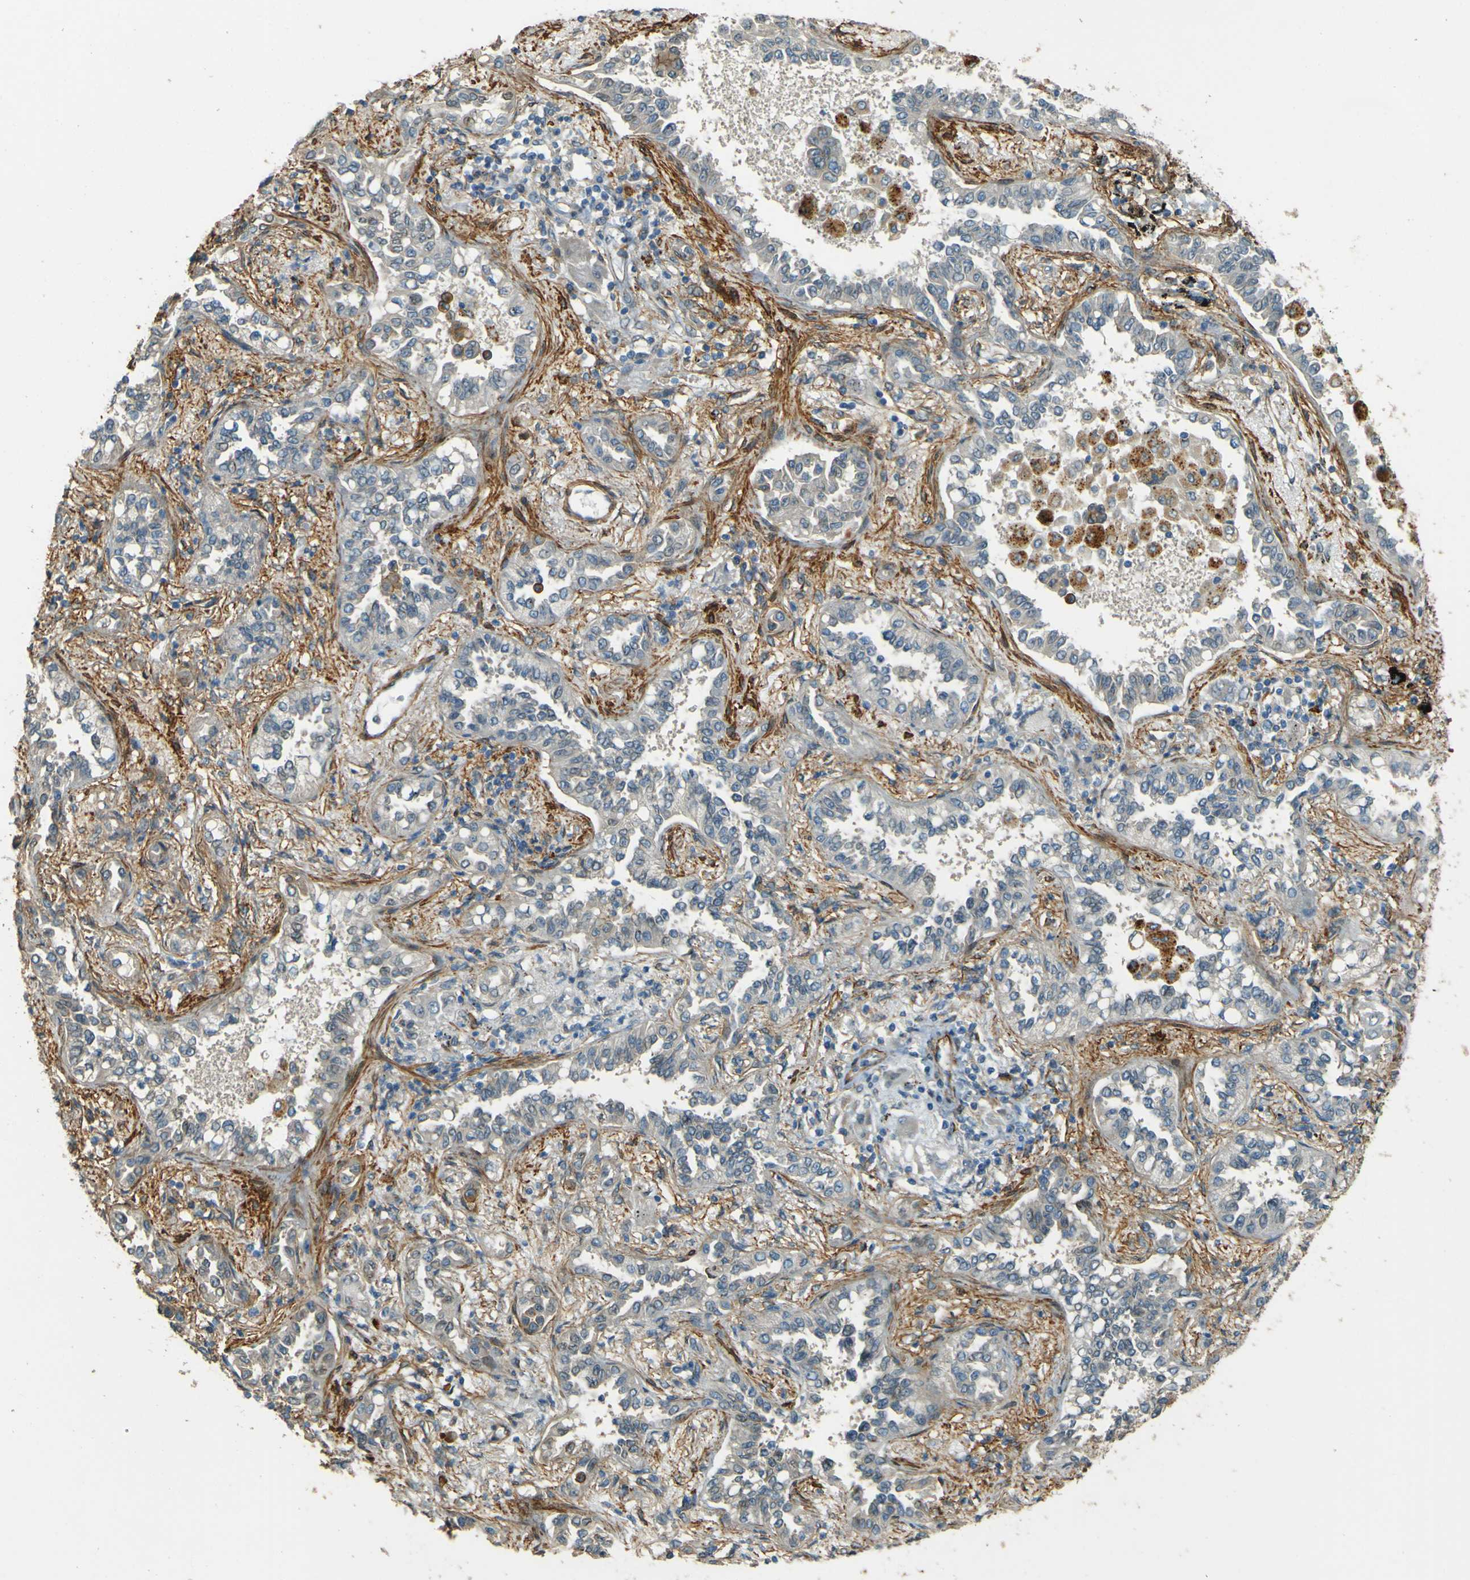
{"staining": {"intensity": "negative", "quantity": "none", "location": "none"}, "tissue": "lung cancer", "cell_type": "Tumor cells", "image_type": "cancer", "snomed": [{"axis": "morphology", "description": "Normal tissue, NOS"}, {"axis": "morphology", "description": "Adenocarcinoma, NOS"}, {"axis": "topography", "description": "Lung"}], "caption": "A photomicrograph of lung cancer (adenocarcinoma) stained for a protein shows no brown staining in tumor cells.", "gene": "NEXN", "patient": {"sex": "male", "age": 59}}